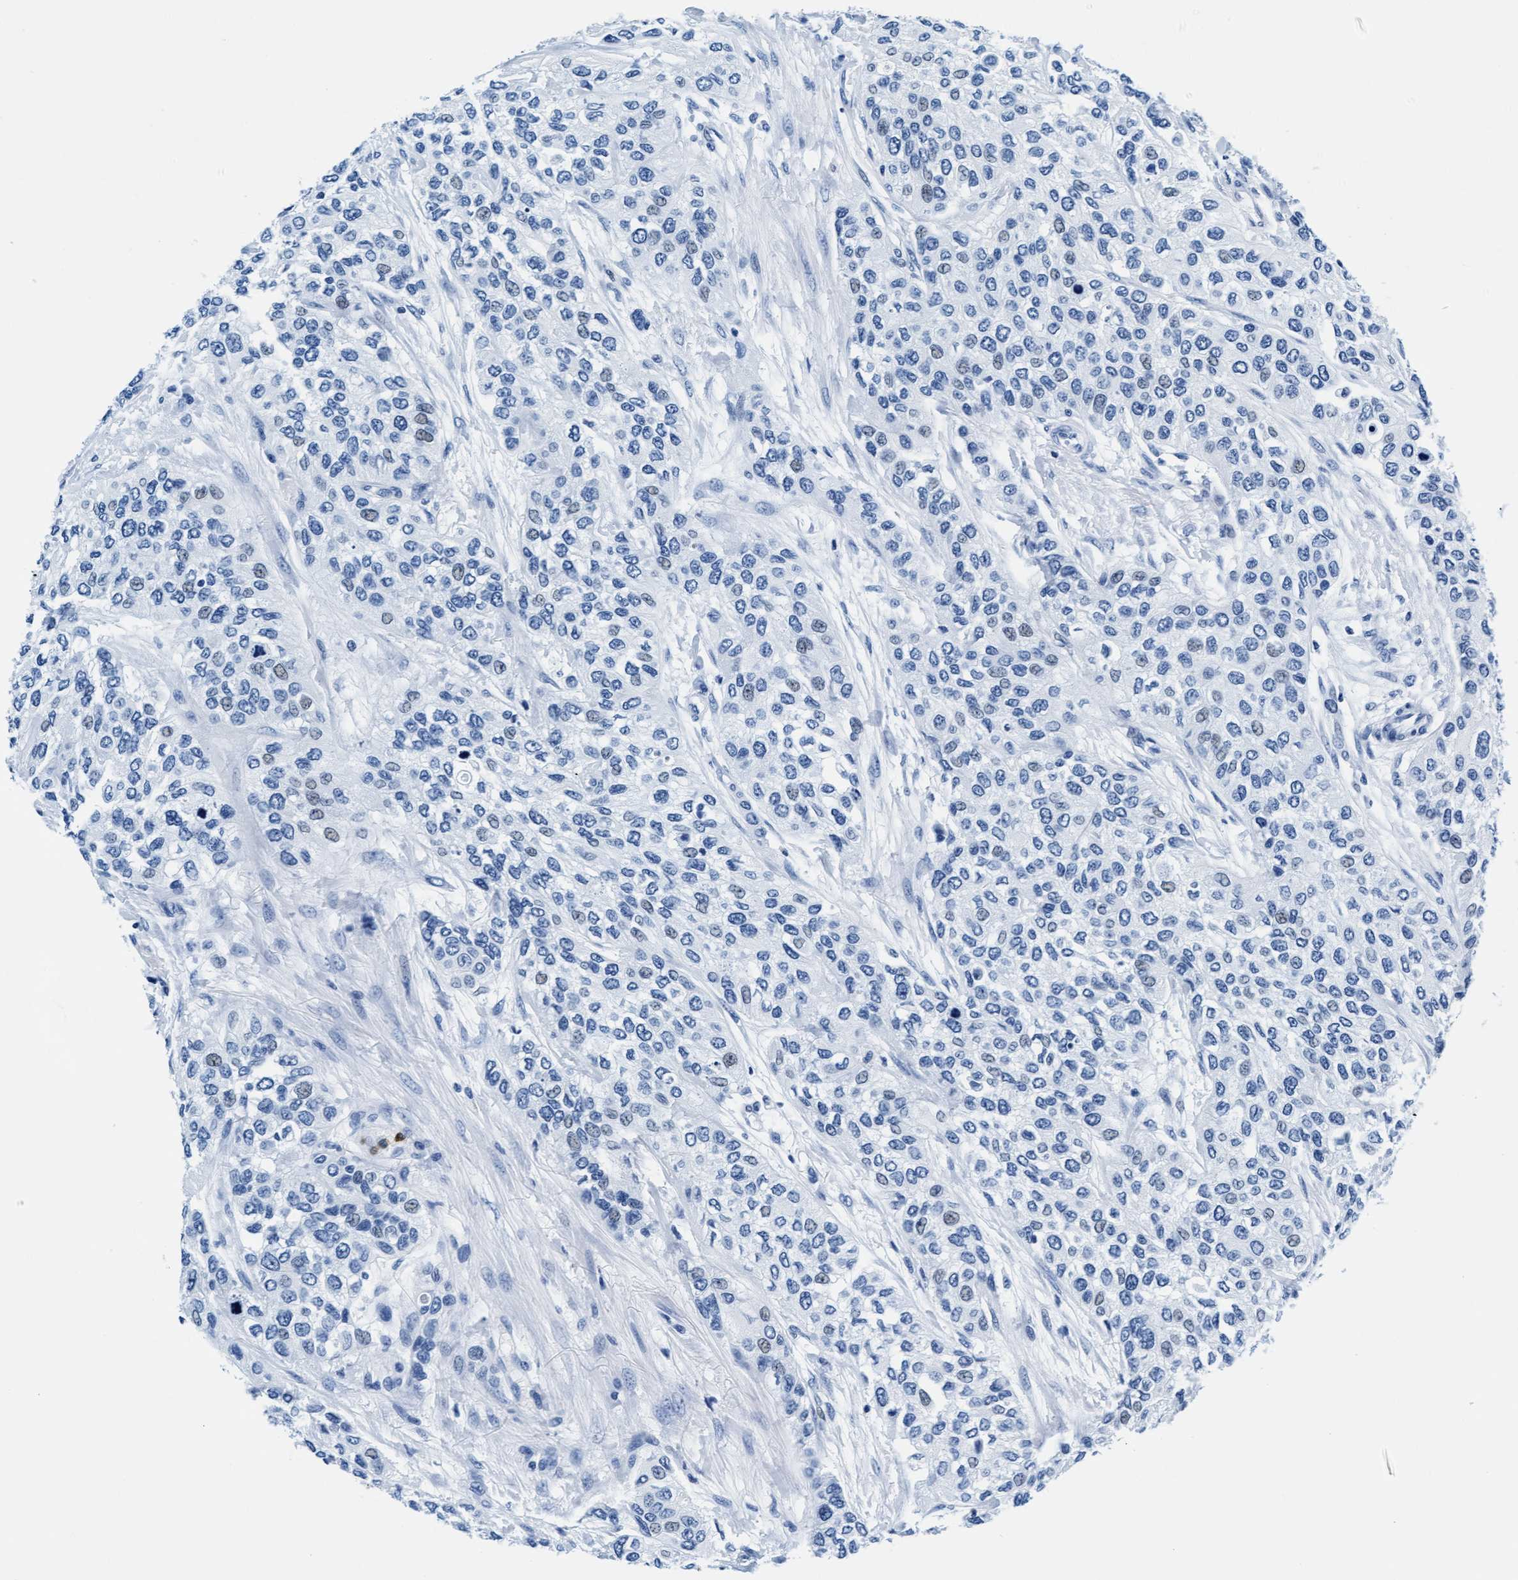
{"staining": {"intensity": "negative", "quantity": "none", "location": "none"}, "tissue": "urothelial cancer", "cell_type": "Tumor cells", "image_type": "cancer", "snomed": [{"axis": "morphology", "description": "Urothelial carcinoma, High grade"}, {"axis": "topography", "description": "Urinary bladder"}], "caption": "Human urothelial cancer stained for a protein using IHC exhibits no positivity in tumor cells.", "gene": "MMP8", "patient": {"sex": "female", "age": 56}}